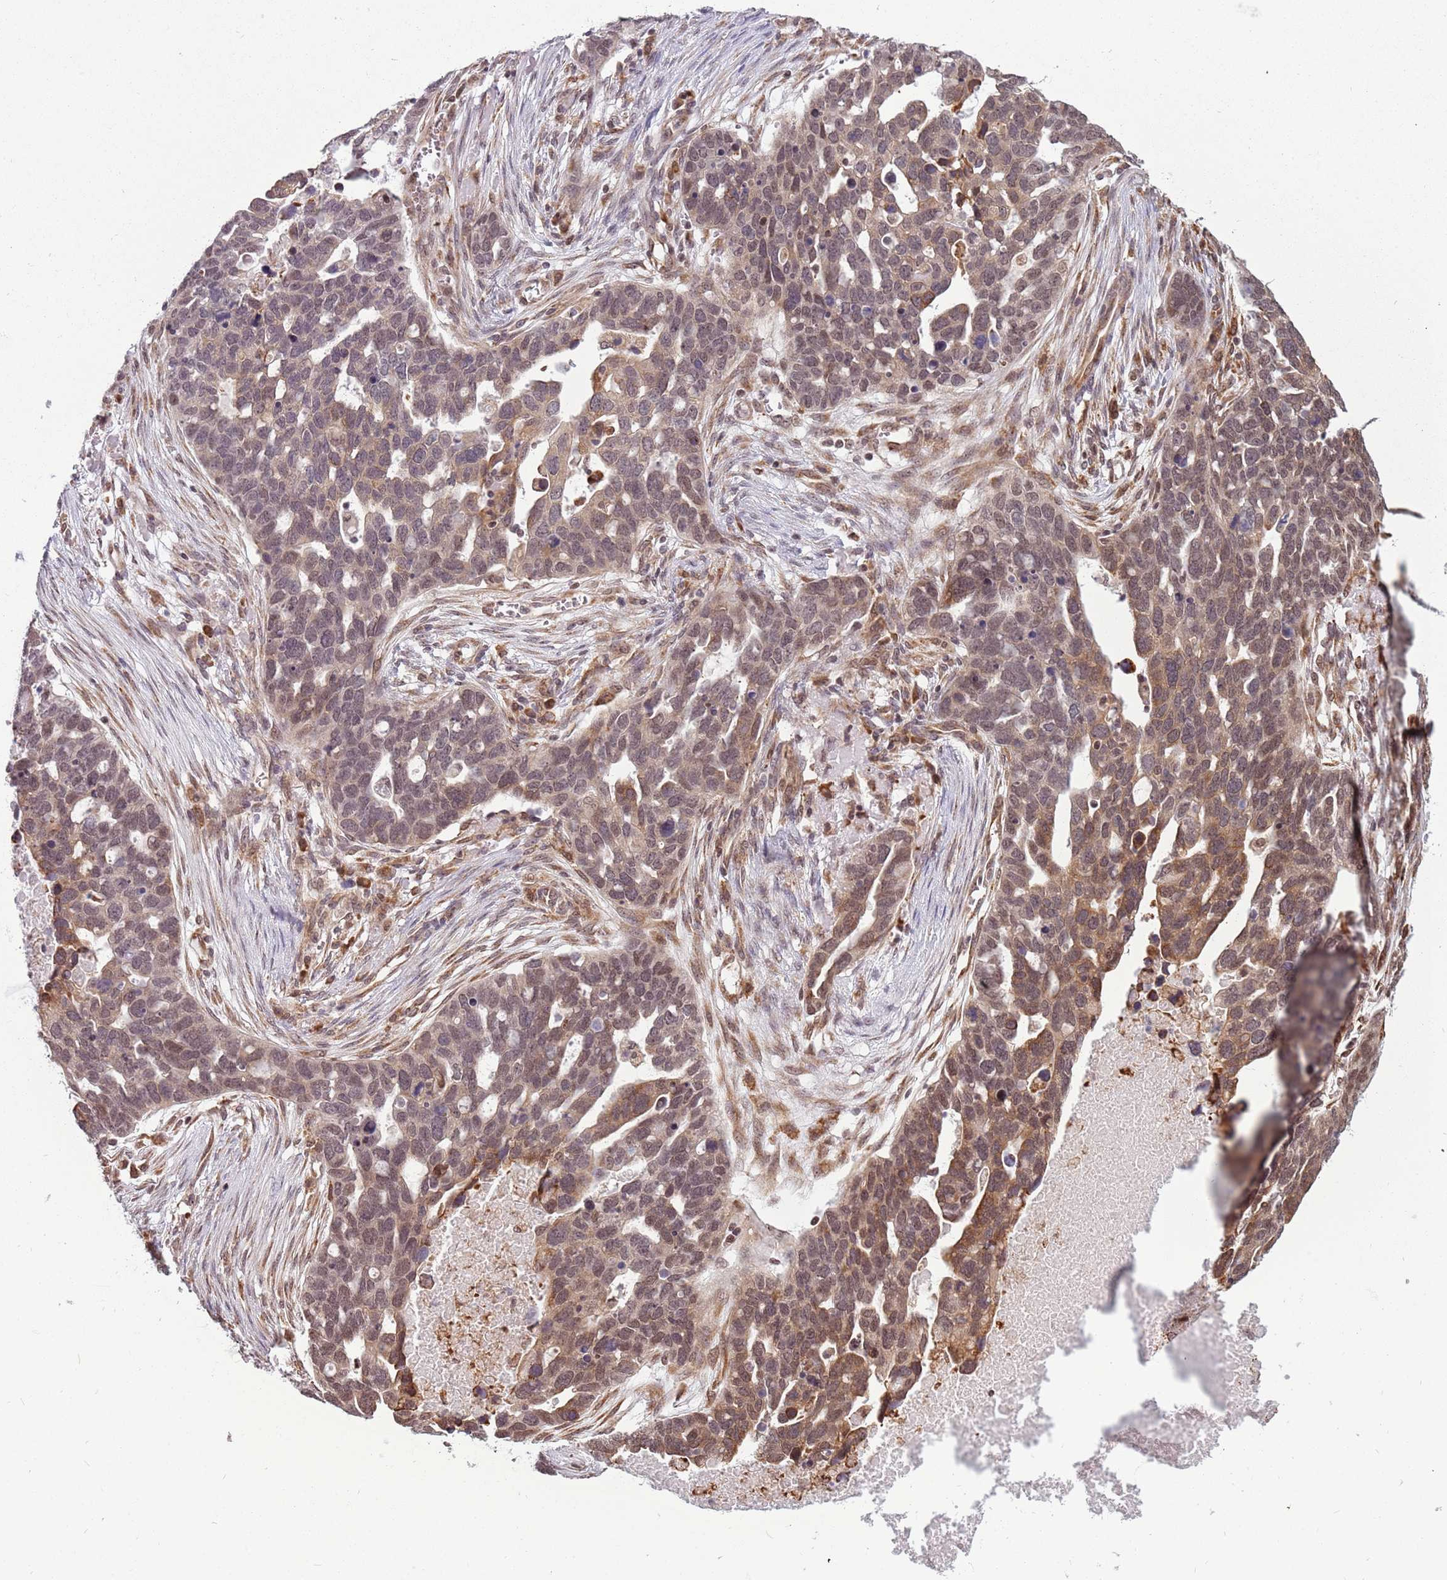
{"staining": {"intensity": "moderate", "quantity": "25%-75%", "location": "cytoplasmic/membranous,nuclear"}, "tissue": "ovarian cancer", "cell_type": "Tumor cells", "image_type": "cancer", "snomed": [{"axis": "morphology", "description": "Cystadenocarcinoma, serous, NOS"}, {"axis": "topography", "description": "Ovary"}], "caption": "Immunohistochemistry histopathology image of human ovarian cancer (serous cystadenocarcinoma) stained for a protein (brown), which demonstrates medium levels of moderate cytoplasmic/membranous and nuclear staining in approximately 25%-75% of tumor cells.", "gene": "BARD1", "patient": {"sex": "female", "age": 54}}